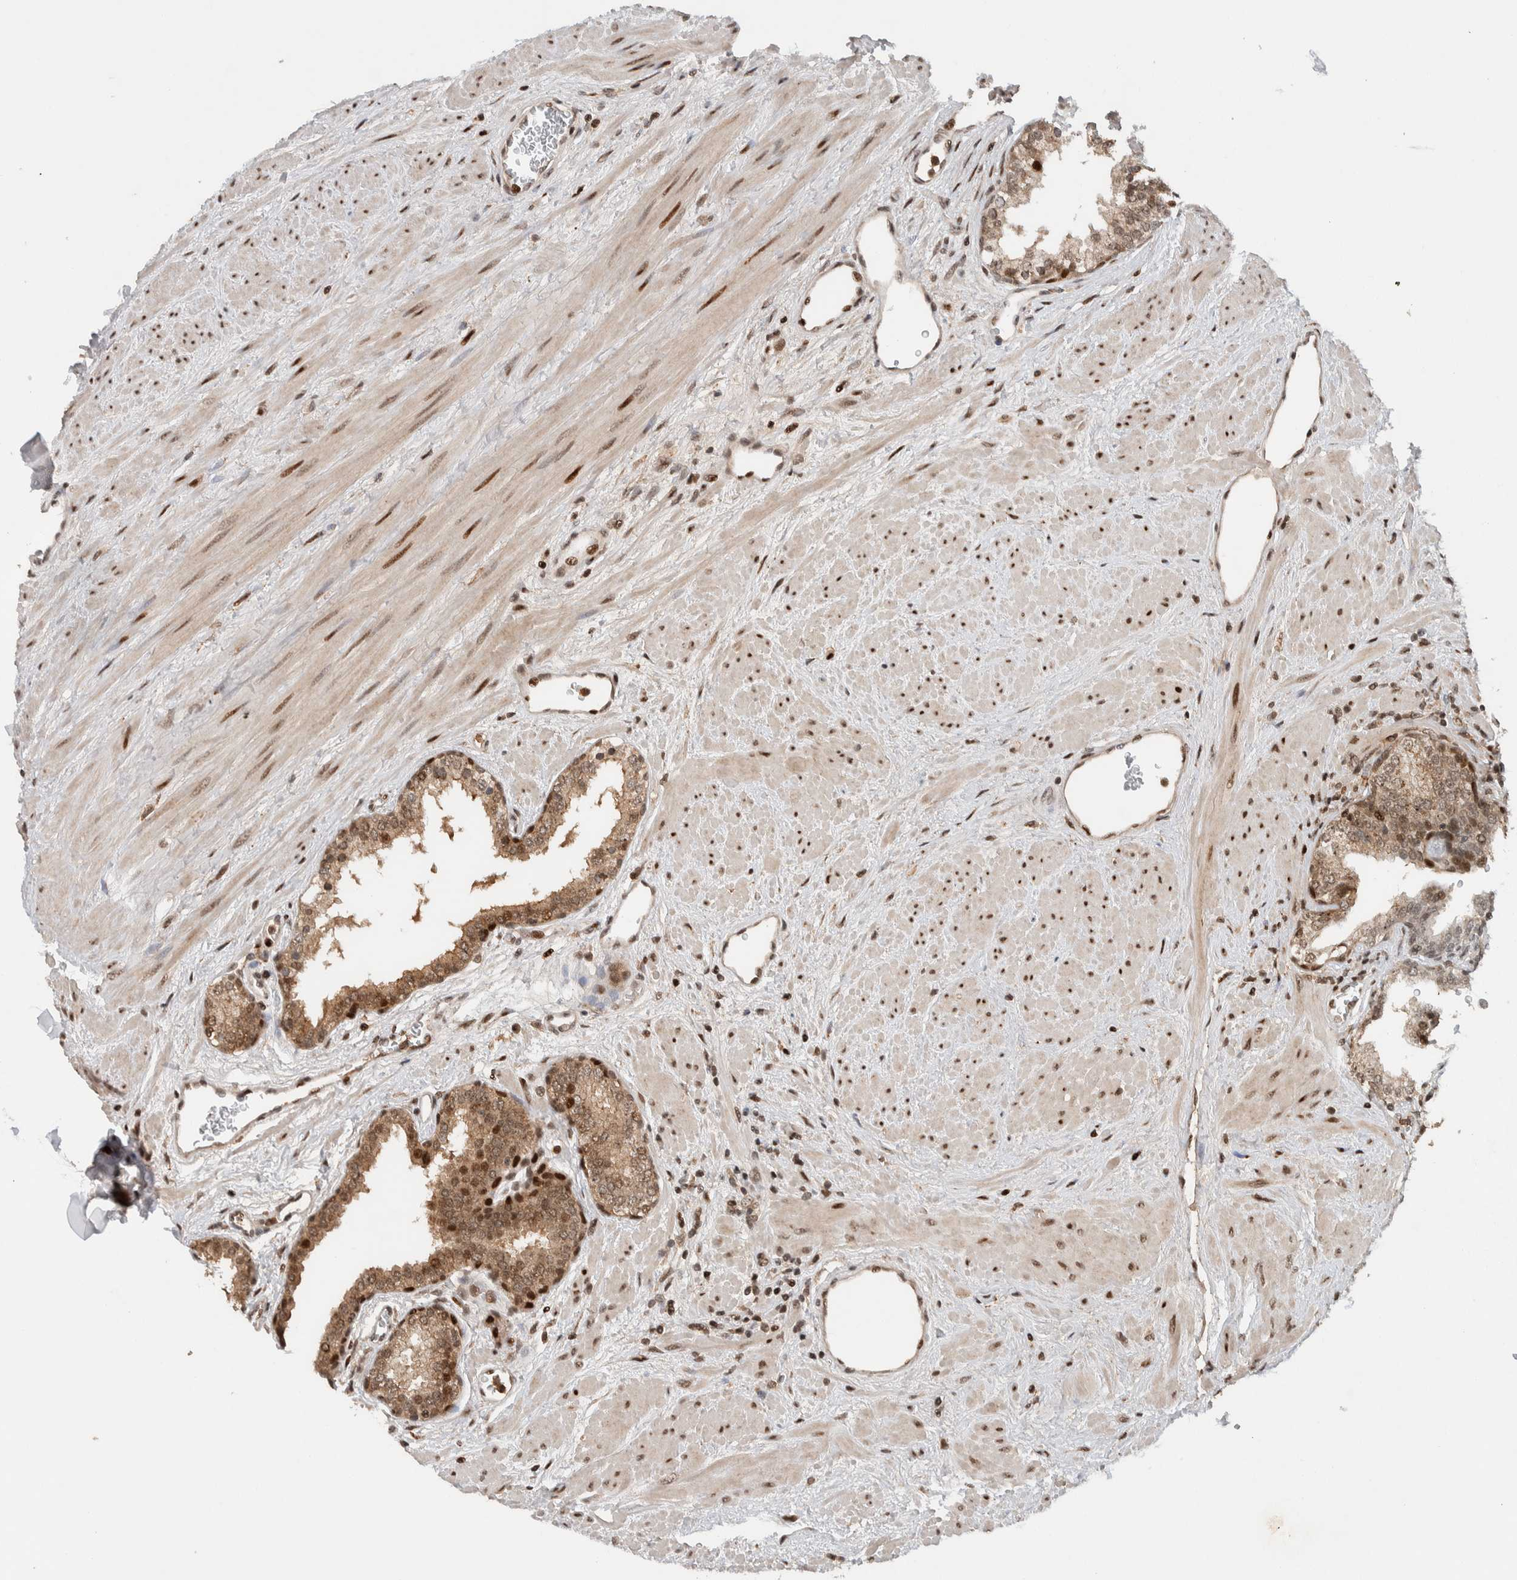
{"staining": {"intensity": "moderate", "quantity": "25%-75%", "location": "cytoplasmic/membranous,nuclear"}, "tissue": "prostate", "cell_type": "Glandular cells", "image_type": "normal", "snomed": [{"axis": "morphology", "description": "Normal tissue, NOS"}, {"axis": "topography", "description": "Prostate"}], "caption": "Protein staining of benign prostate shows moderate cytoplasmic/membranous,nuclear positivity in about 25%-75% of glandular cells.", "gene": "ZNF521", "patient": {"sex": "male", "age": 51}}